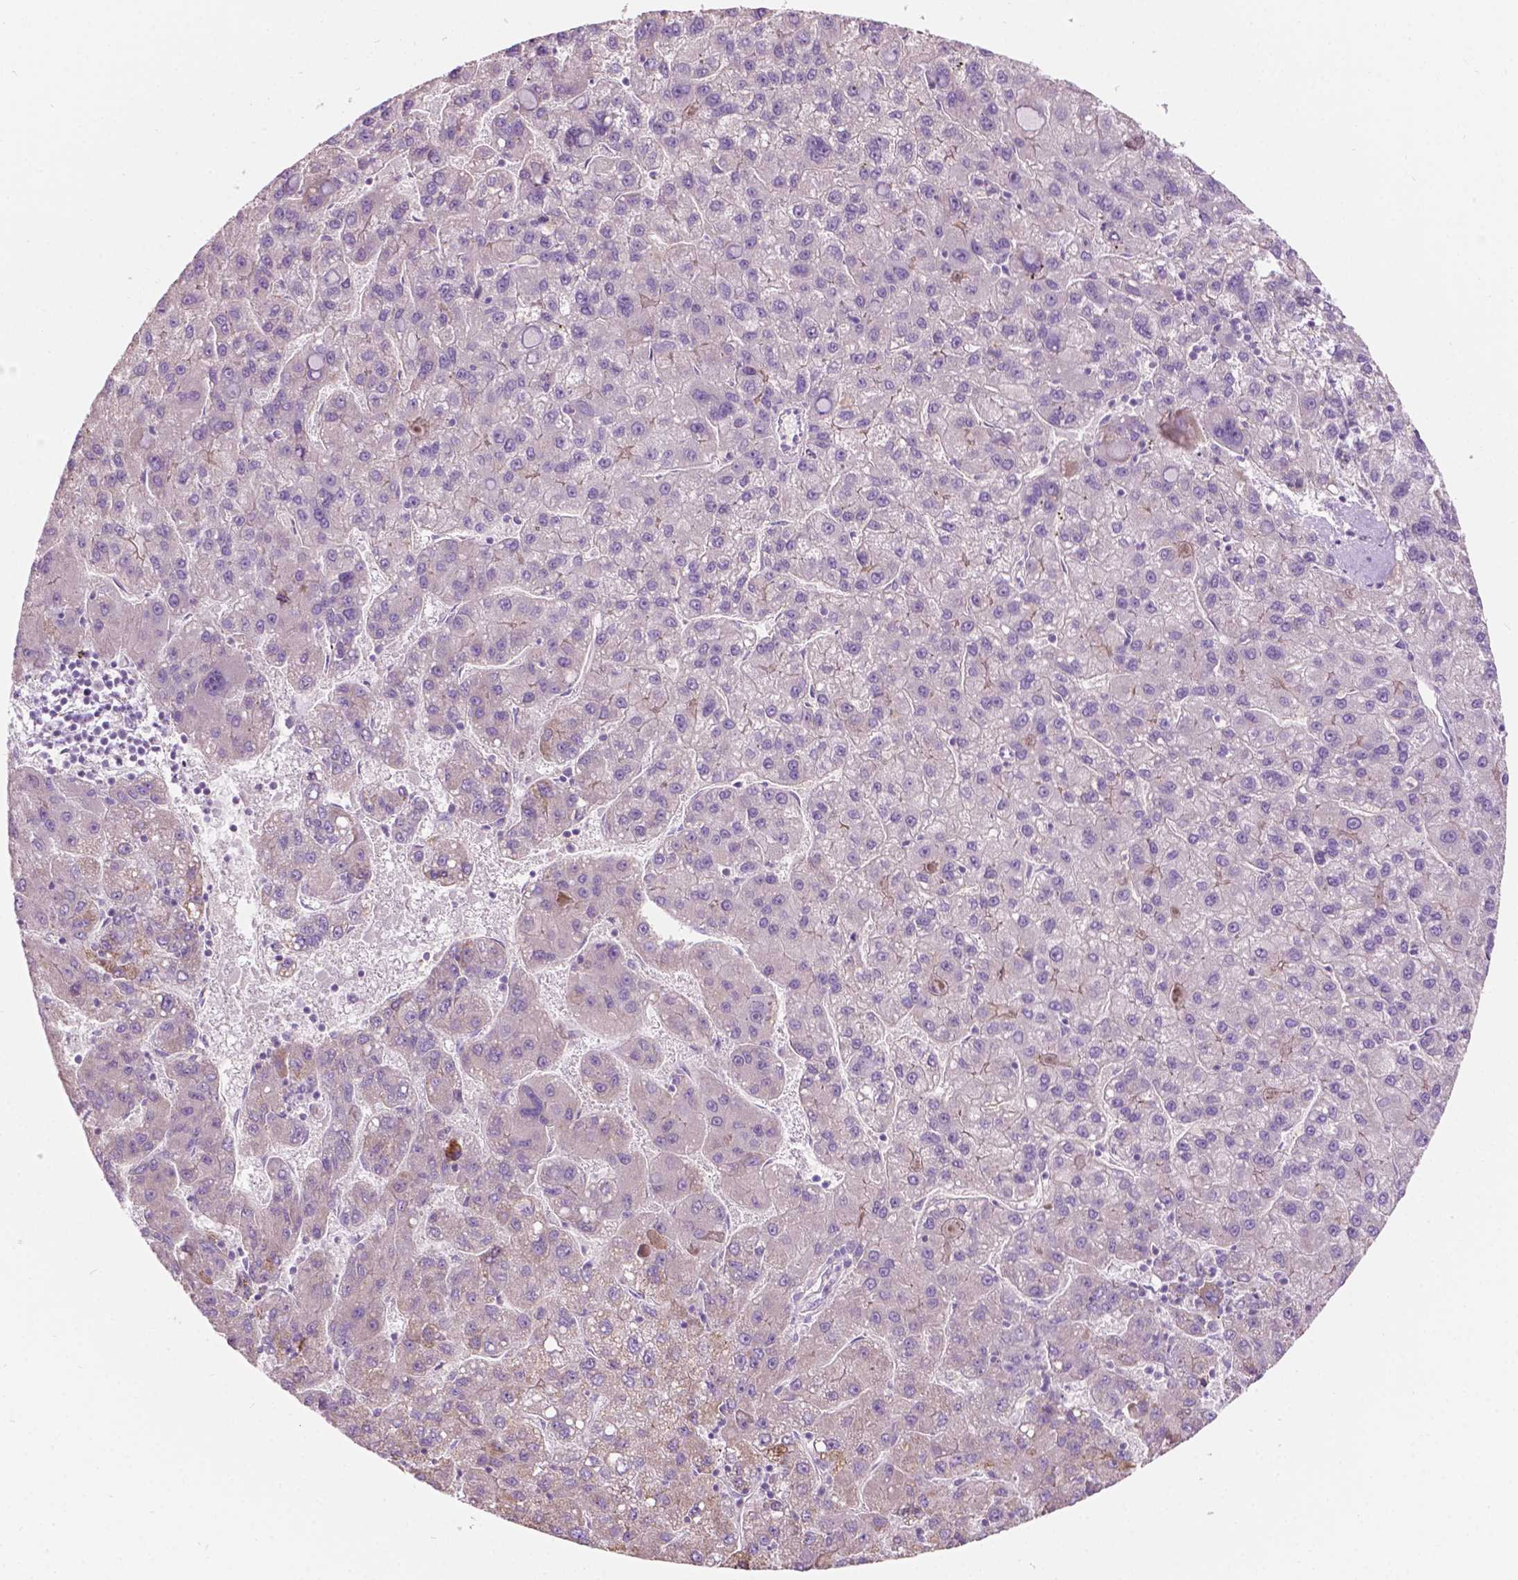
{"staining": {"intensity": "negative", "quantity": "none", "location": "none"}, "tissue": "liver cancer", "cell_type": "Tumor cells", "image_type": "cancer", "snomed": [{"axis": "morphology", "description": "Carcinoma, Hepatocellular, NOS"}, {"axis": "topography", "description": "Liver"}], "caption": "There is no significant expression in tumor cells of liver hepatocellular carcinoma. Brightfield microscopy of IHC stained with DAB (brown) and hematoxylin (blue), captured at high magnification.", "gene": "NOS1AP", "patient": {"sex": "female", "age": 82}}